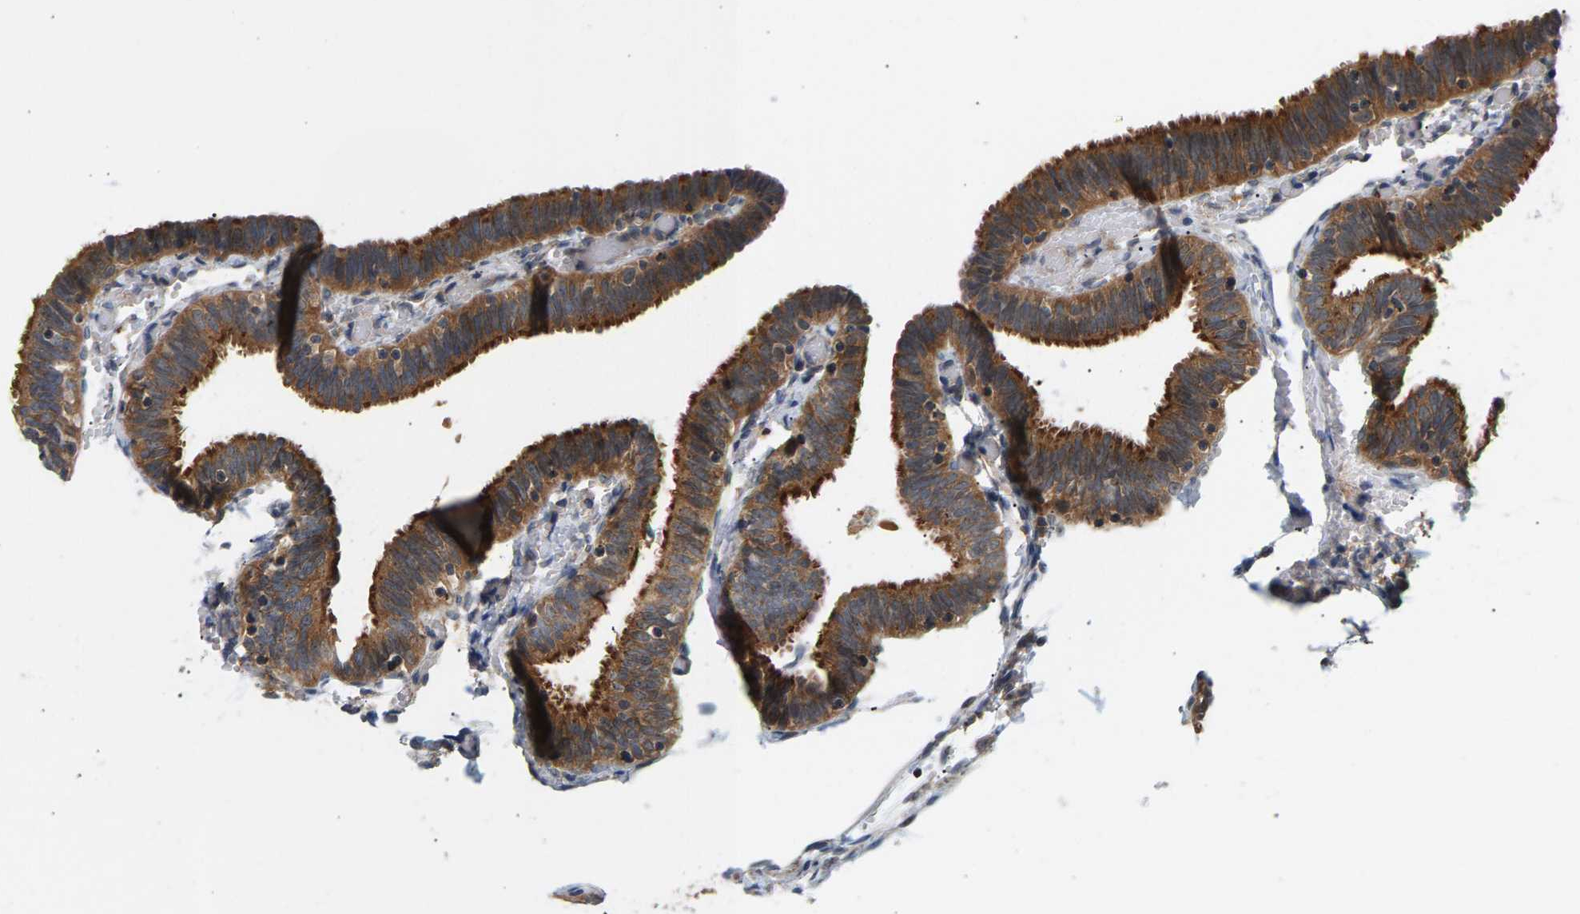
{"staining": {"intensity": "strong", "quantity": ">75%", "location": "cytoplasmic/membranous"}, "tissue": "fallopian tube", "cell_type": "Glandular cells", "image_type": "normal", "snomed": [{"axis": "morphology", "description": "Normal tissue, NOS"}, {"axis": "topography", "description": "Fallopian tube"}], "caption": "This is an image of immunohistochemistry (IHC) staining of unremarkable fallopian tube, which shows strong staining in the cytoplasmic/membranous of glandular cells.", "gene": "MAP2K5", "patient": {"sex": "female", "age": 46}}